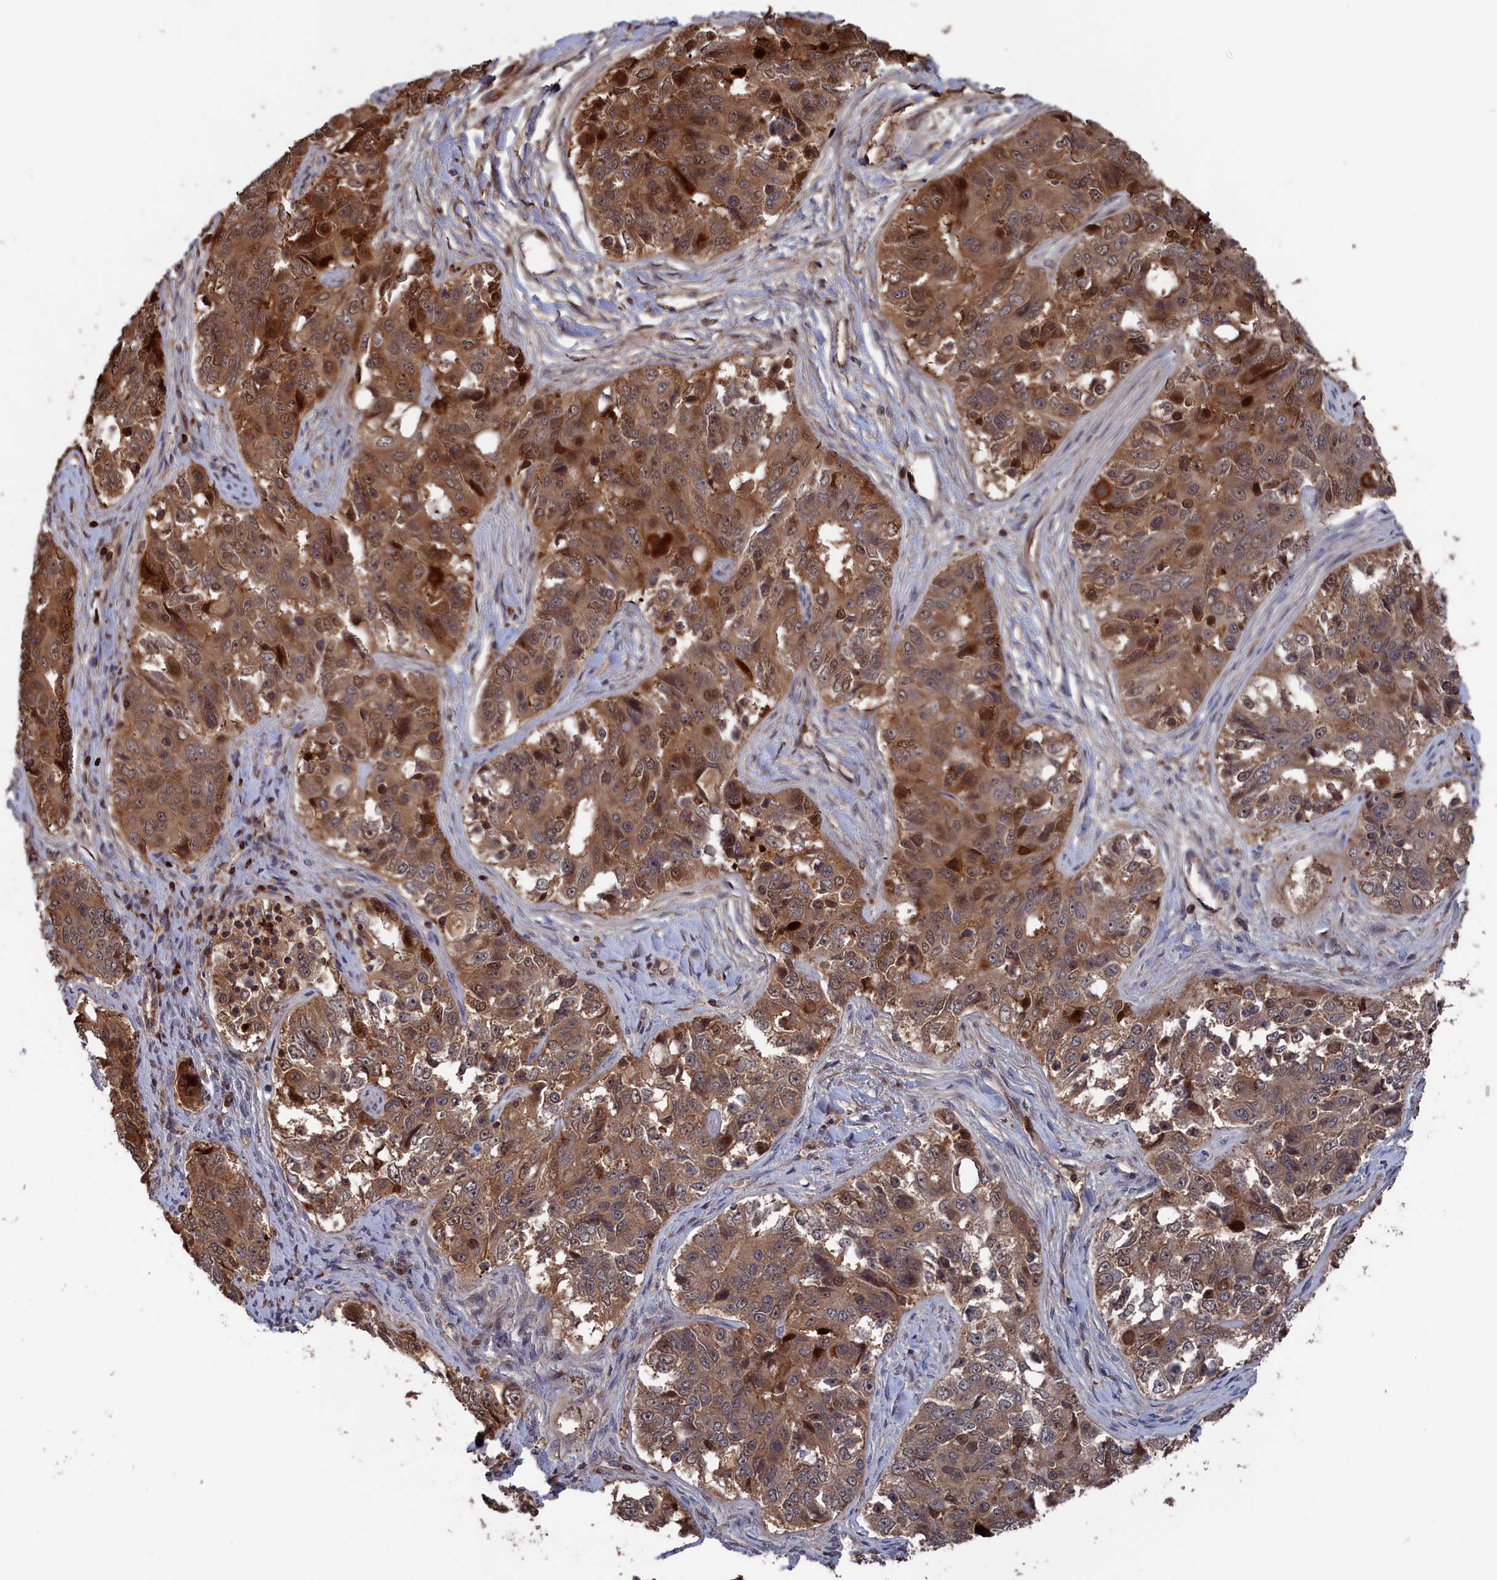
{"staining": {"intensity": "moderate", "quantity": ">75%", "location": "cytoplasmic/membranous,nuclear"}, "tissue": "ovarian cancer", "cell_type": "Tumor cells", "image_type": "cancer", "snomed": [{"axis": "morphology", "description": "Carcinoma, endometroid"}, {"axis": "topography", "description": "Ovary"}], "caption": "The image reveals immunohistochemical staining of endometroid carcinoma (ovarian). There is moderate cytoplasmic/membranous and nuclear positivity is present in about >75% of tumor cells.", "gene": "PLA2G15", "patient": {"sex": "female", "age": 51}}